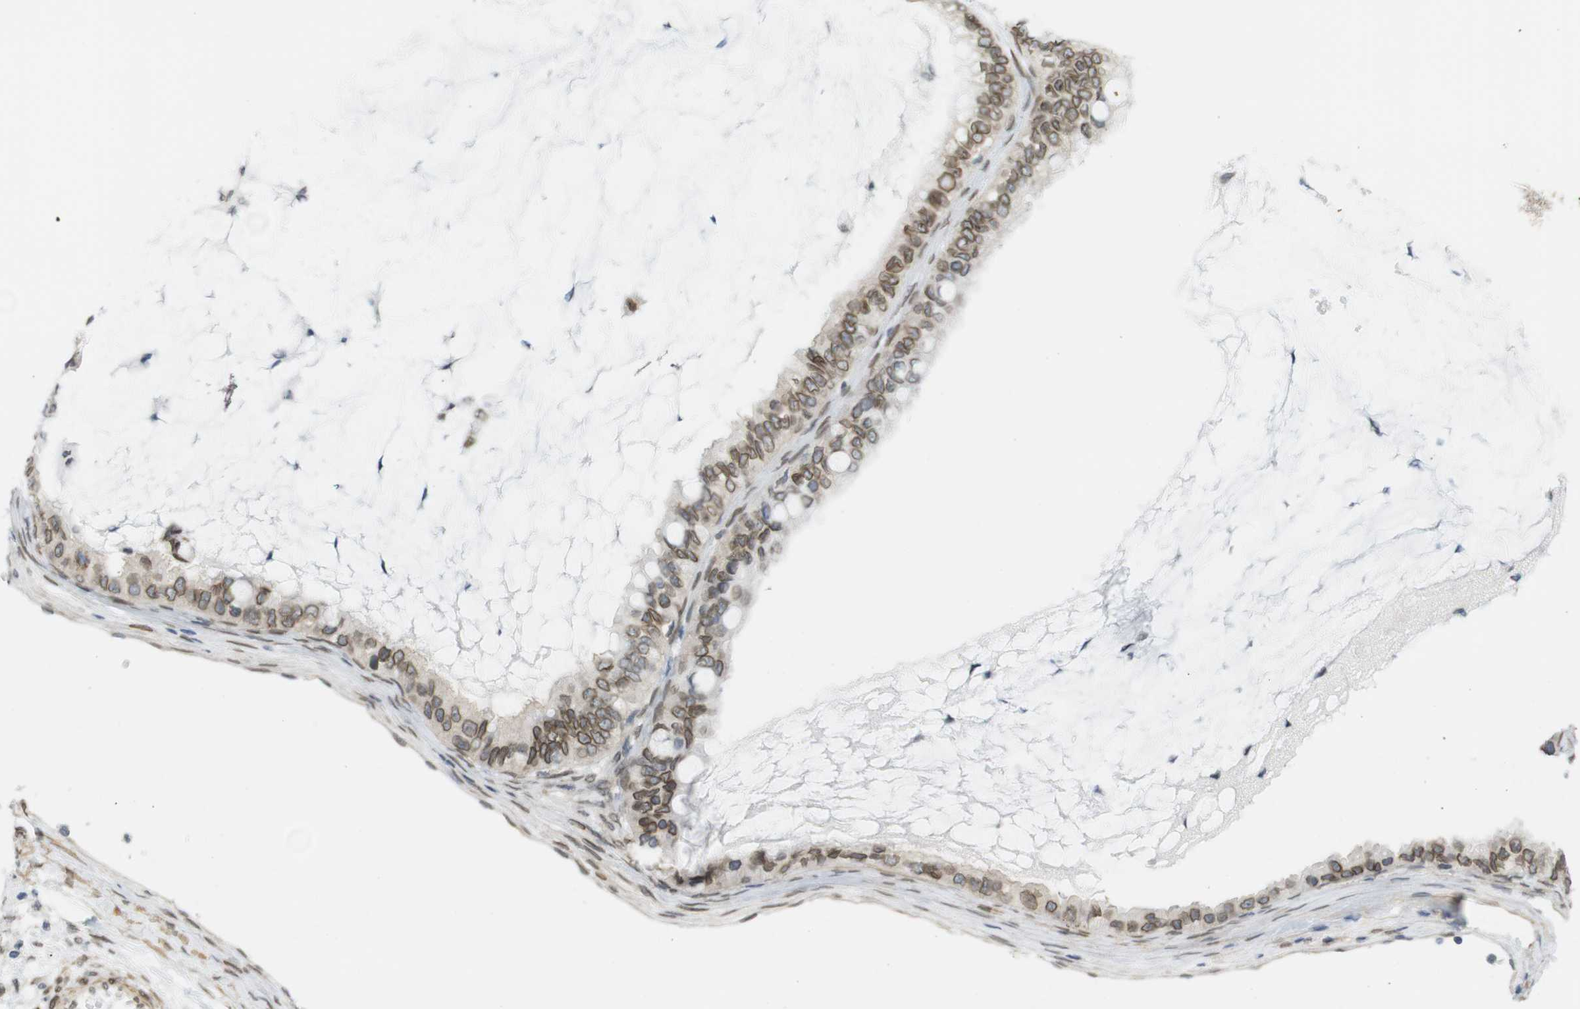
{"staining": {"intensity": "moderate", "quantity": ">75%", "location": "cytoplasmic/membranous,nuclear"}, "tissue": "ovarian cancer", "cell_type": "Tumor cells", "image_type": "cancer", "snomed": [{"axis": "morphology", "description": "Cystadenocarcinoma, mucinous, NOS"}, {"axis": "topography", "description": "Ovary"}], "caption": "Tumor cells exhibit medium levels of moderate cytoplasmic/membranous and nuclear expression in approximately >75% of cells in human ovarian cancer (mucinous cystadenocarcinoma).", "gene": "ARL6IP6", "patient": {"sex": "female", "age": 80}}